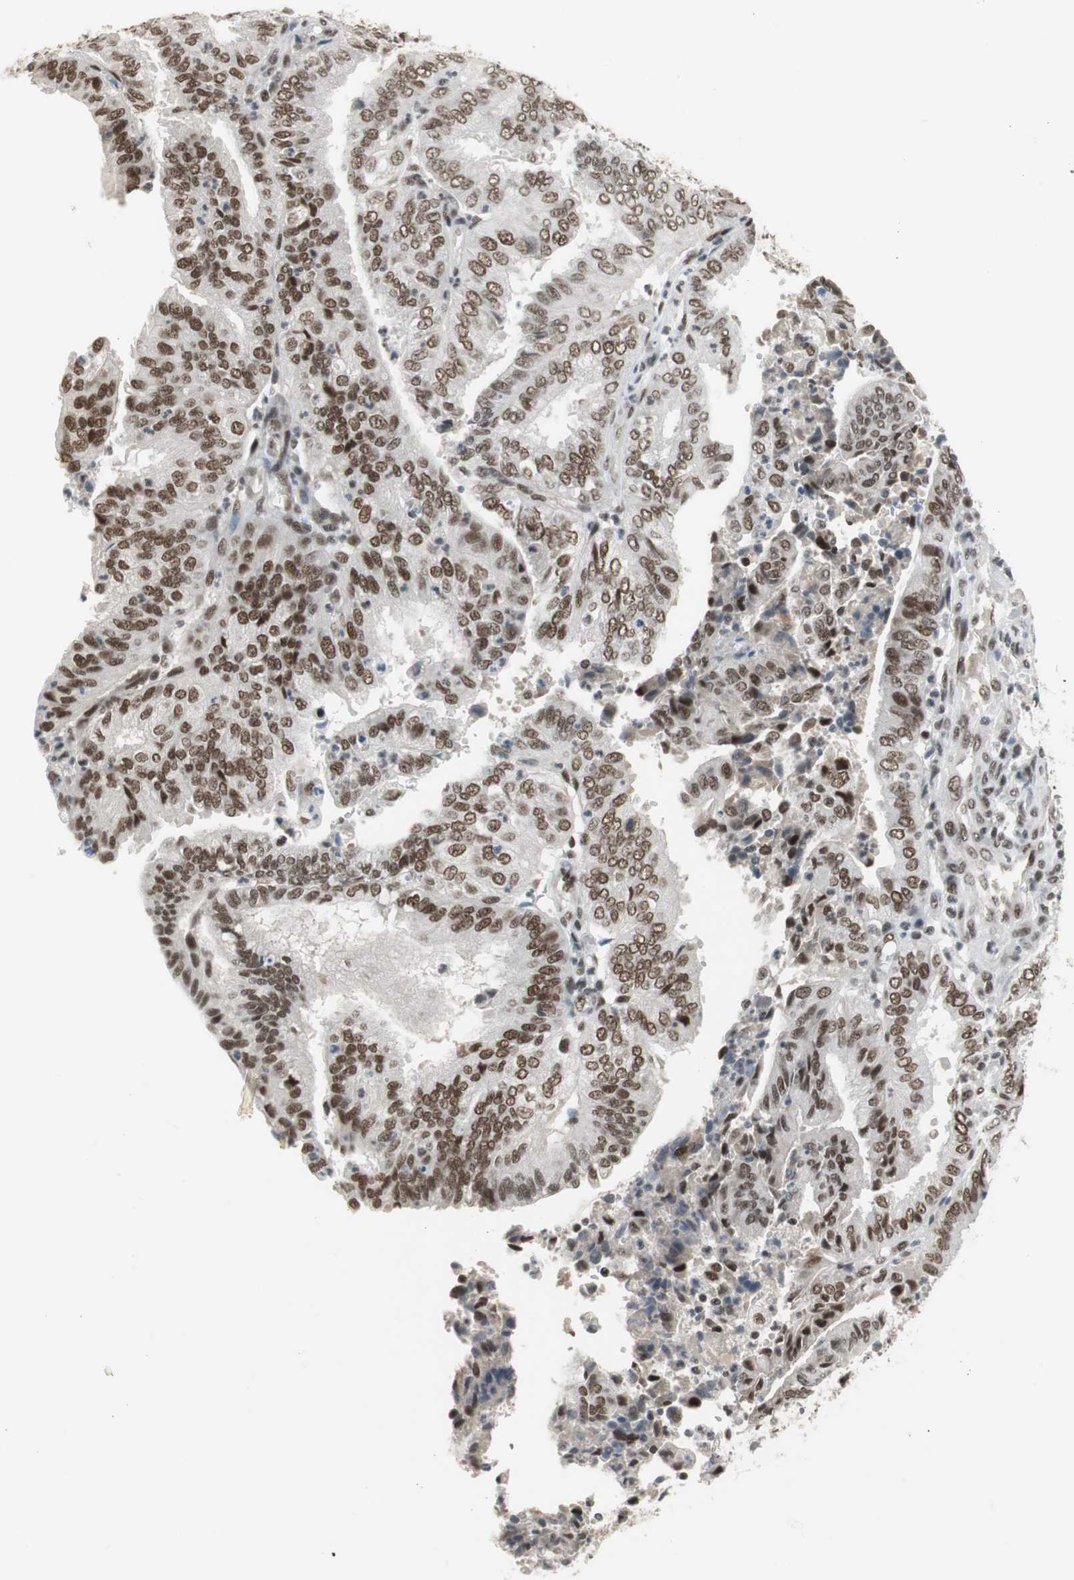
{"staining": {"intensity": "strong", "quantity": ">75%", "location": "nuclear"}, "tissue": "endometrial cancer", "cell_type": "Tumor cells", "image_type": "cancer", "snomed": [{"axis": "morphology", "description": "Adenocarcinoma, NOS"}, {"axis": "topography", "description": "Uterus"}], "caption": "Human adenocarcinoma (endometrial) stained for a protein (brown) demonstrates strong nuclear positive staining in approximately >75% of tumor cells.", "gene": "RTF1", "patient": {"sex": "female", "age": 60}}